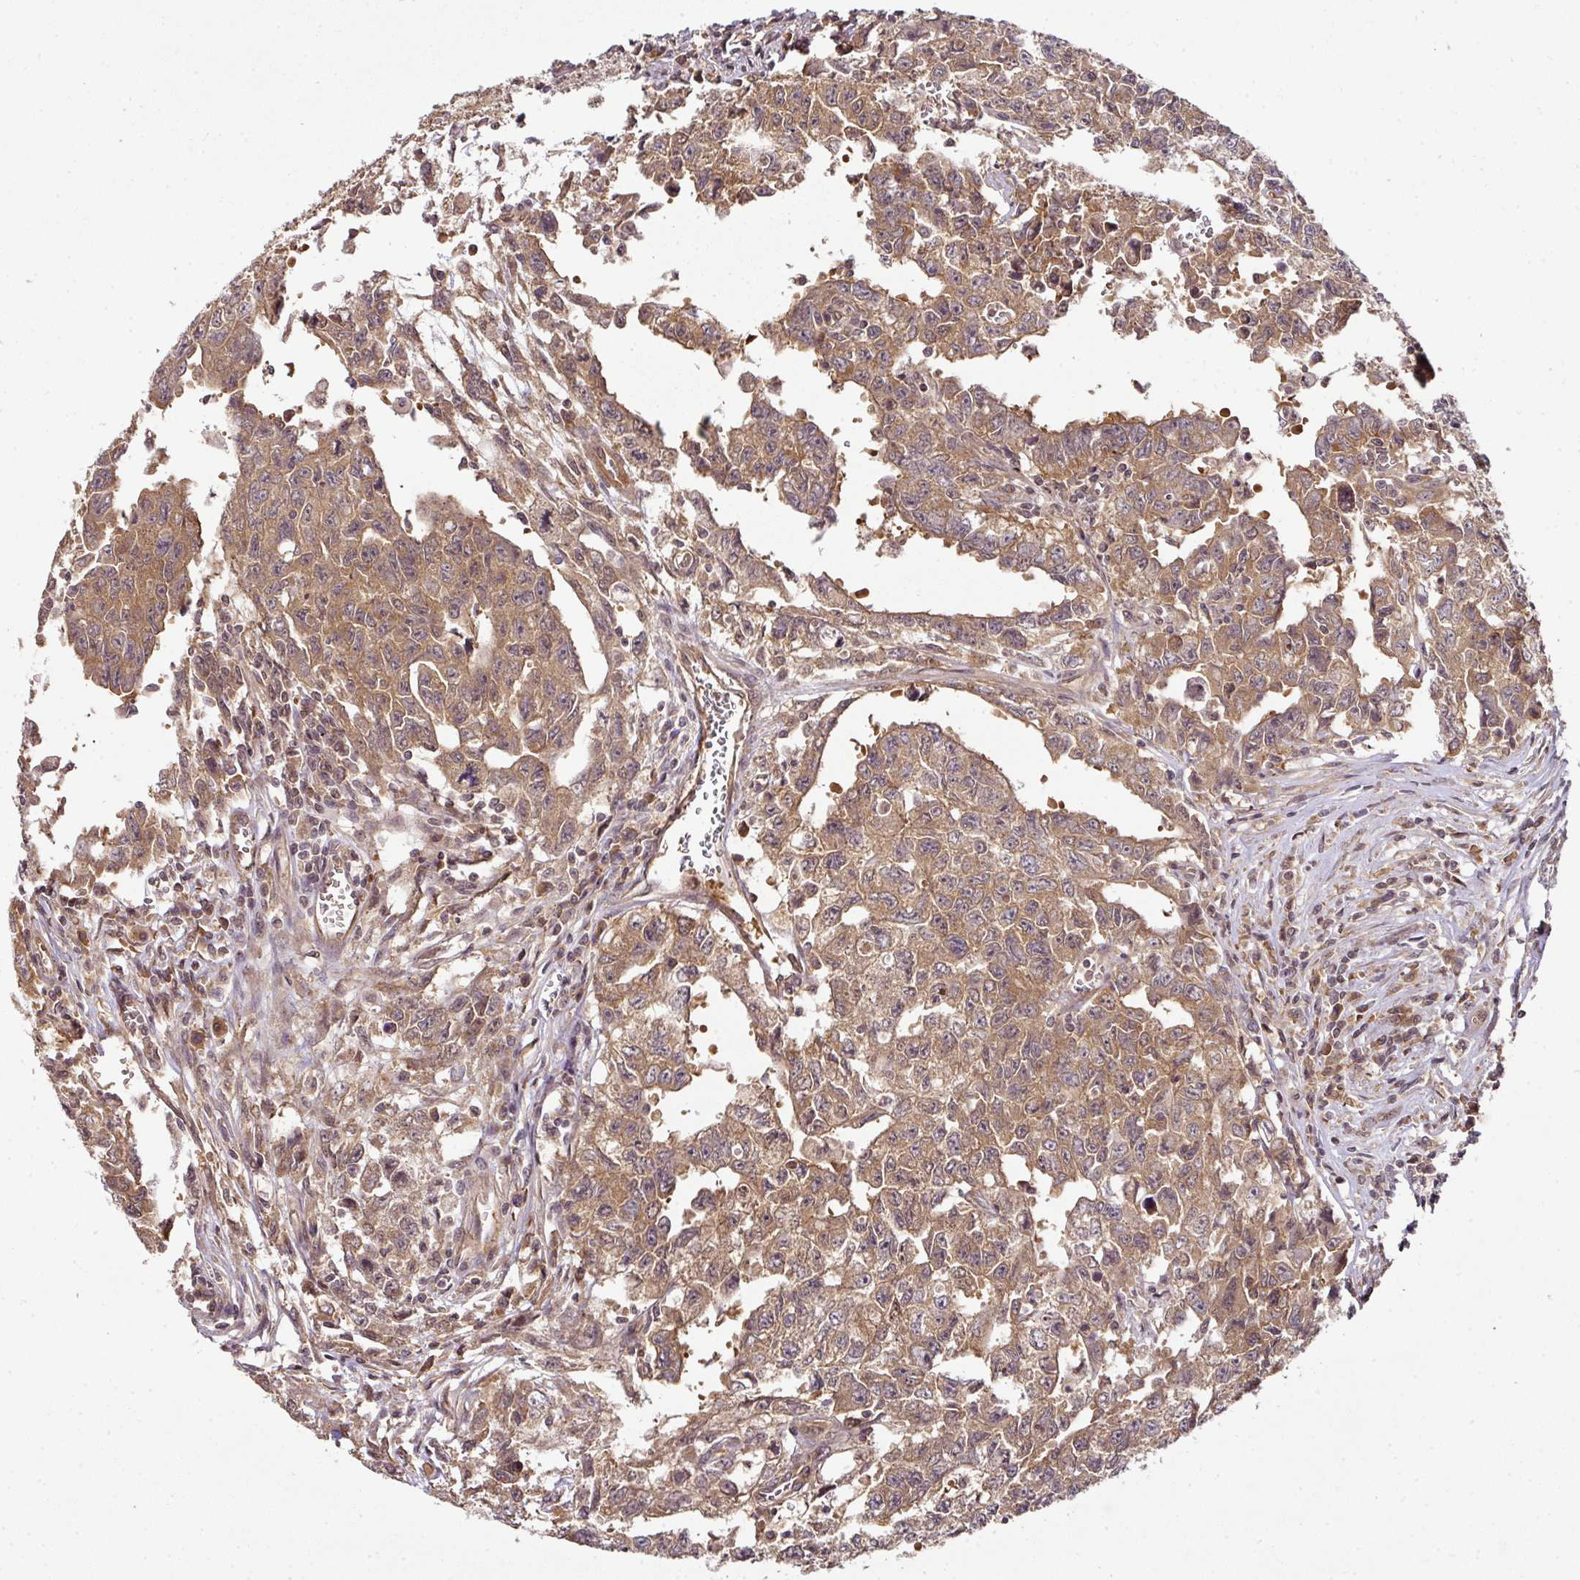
{"staining": {"intensity": "moderate", "quantity": ">75%", "location": "cytoplasmic/membranous"}, "tissue": "testis cancer", "cell_type": "Tumor cells", "image_type": "cancer", "snomed": [{"axis": "morphology", "description": "Carcinoma, Embryonal, NOS"}, {"axis": "topography", "description": "Testis"}], "caption": "Immunohistochemistry image of neoplastic tissue: testis cancer (embryonal carcinoma) stained using immunohistochemistry (IHC) reveals medium levels of moderate protein expression localized specifically in the cytoplasmic/membranous of tumor cells, appearing as a cytoplasmic/membranous brown color.", "gene": "ANKRD18A", "patient": {"sex": "male", "age": 24}}